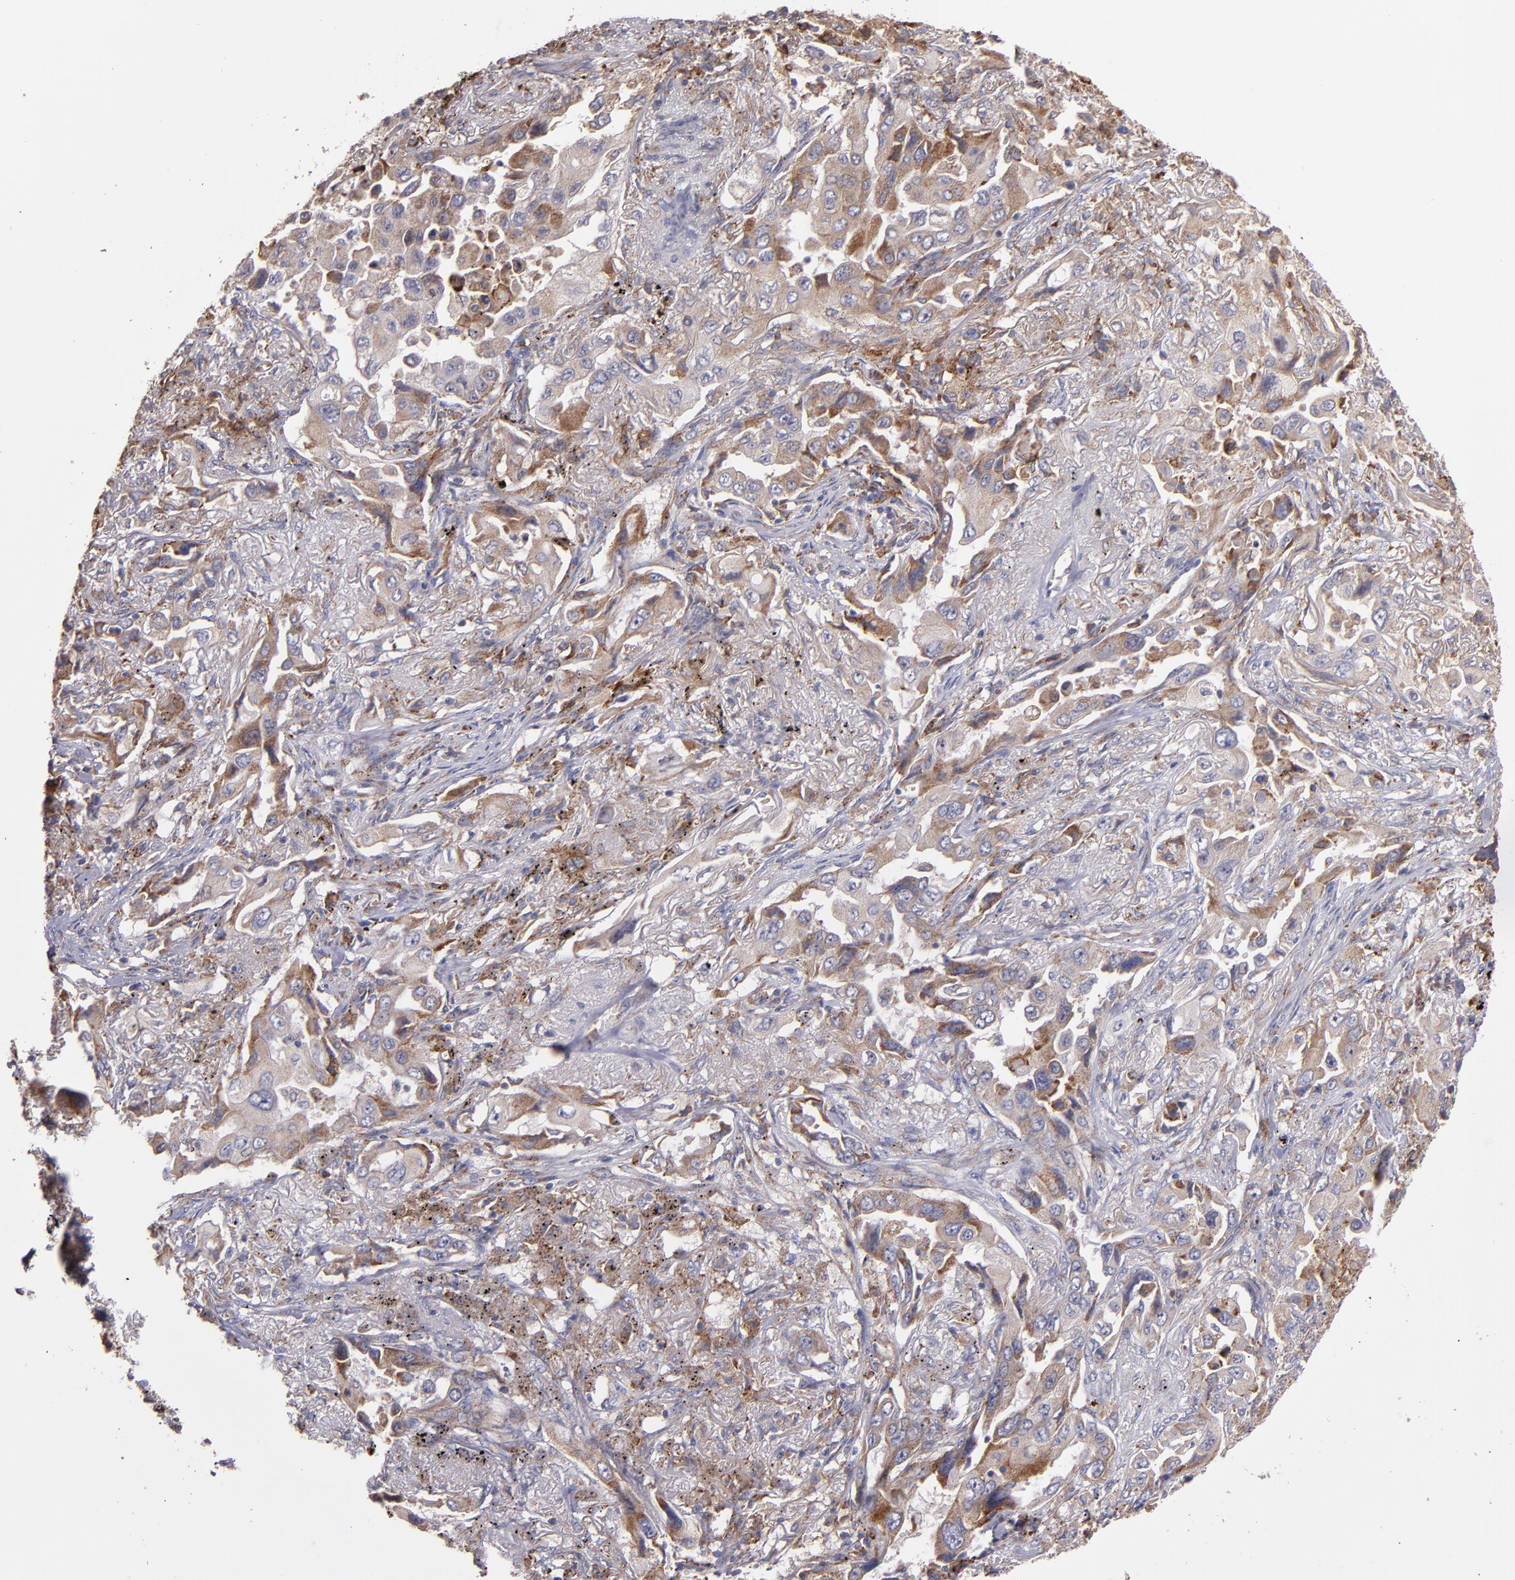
{"staining": {"intensity": "moderate", "quantity": ">75%", "location": "cytoplasmic/membranous"}, "tissue": "lung cancer", "cell_type": "Tumor cells", "image_type": "cancer", "snomed": [{"axis": "morphology", "description": "Adenocarcinoma, NOS"}, {"axis": "topography", "description": "Lung"}], "caption": "A micrograph of human lung cancer stained for a protein shows moderate cytoplasmic/membranous brown staining in tumor cells.", "gene": "IFIH1", "patient": {"sex": "female", "age": 65}}